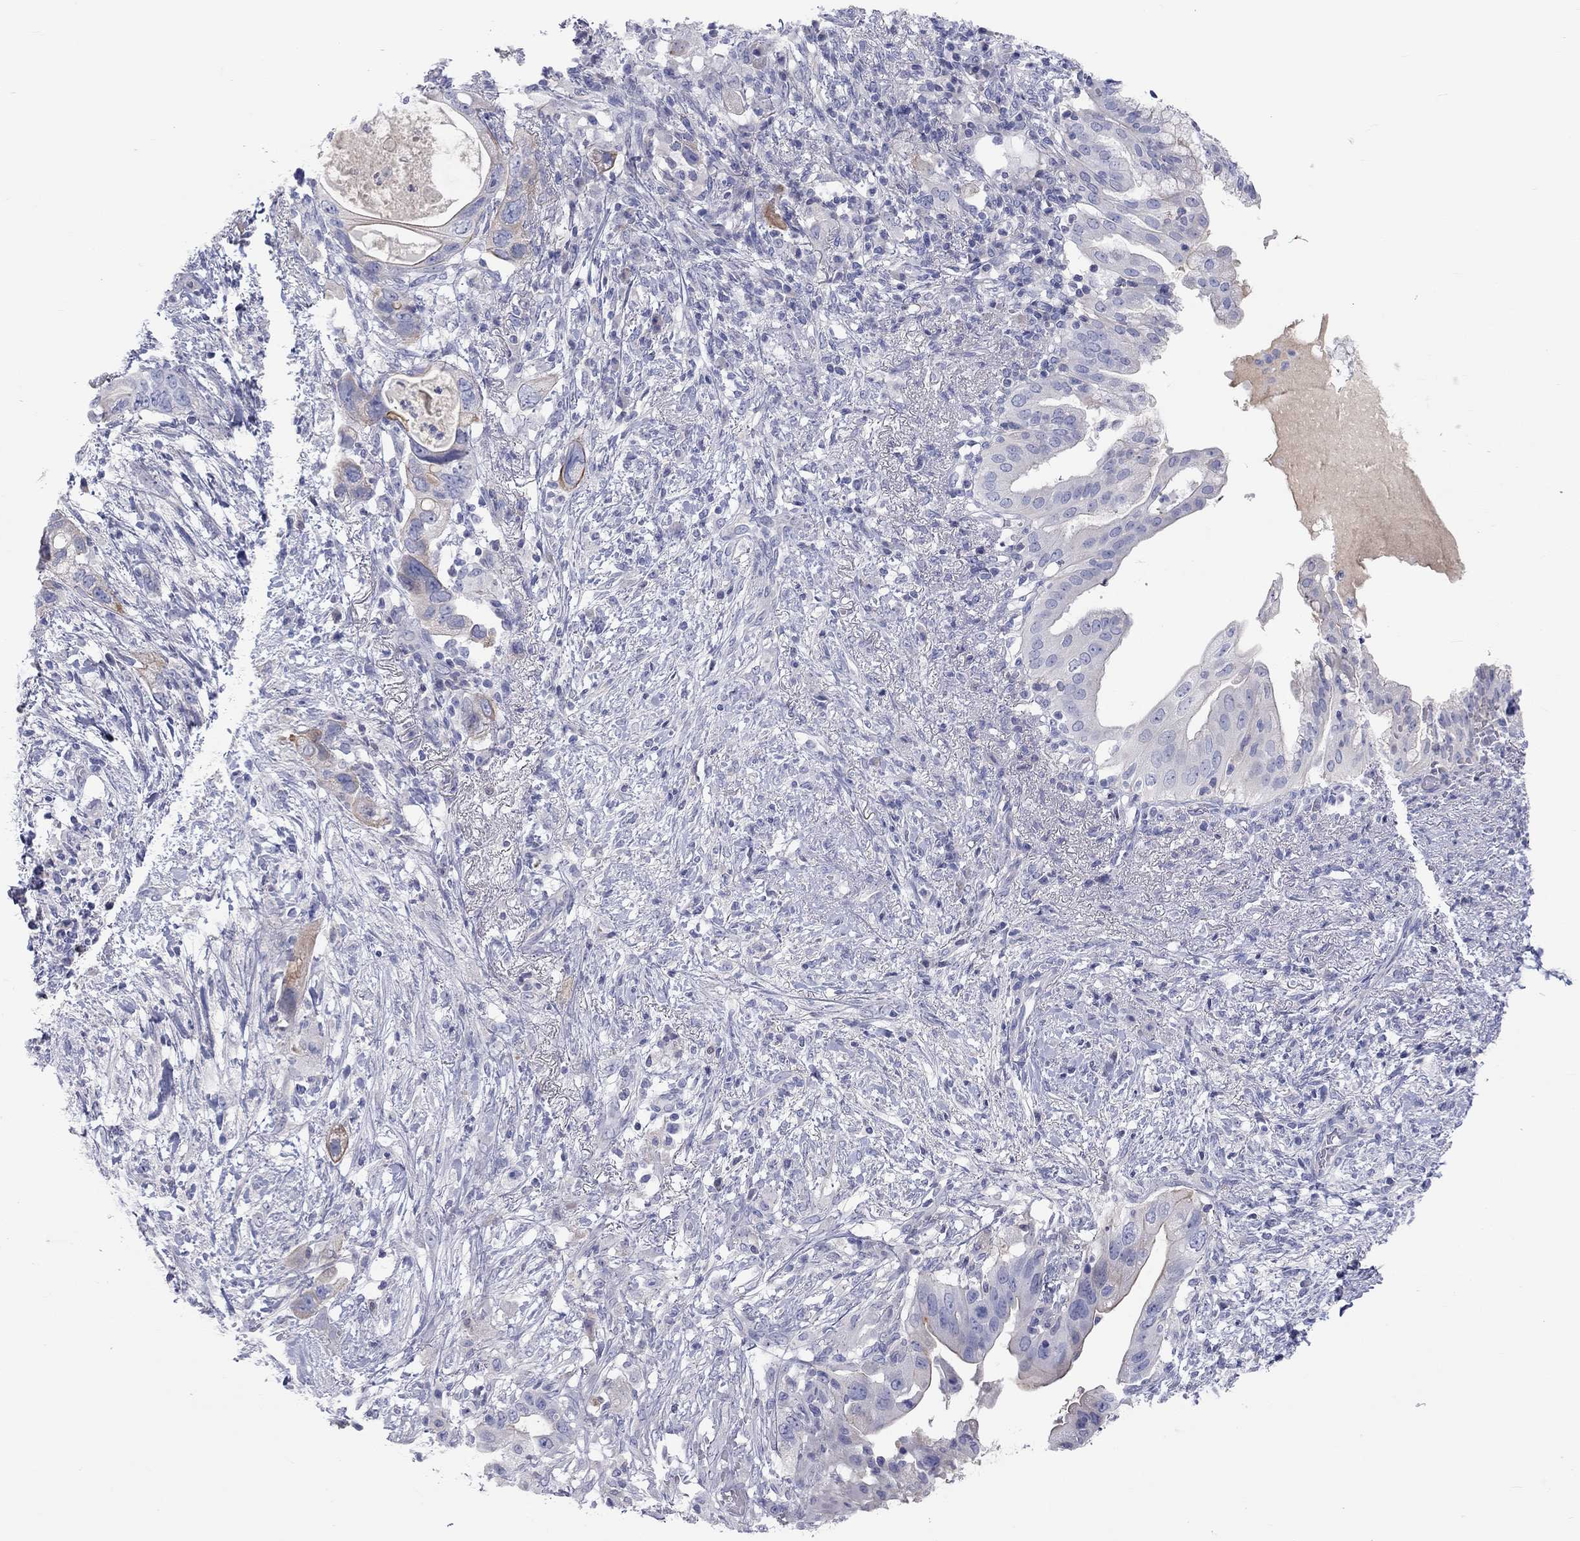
{"staining": {"intensity": "weak", "quantity": "25%-75%", "location": "cytoplasmic/membranous"}, "tissue": "pancreatic cancer", "cell_type": "Tumor cells", "image_type": "cancer", "snomed": [{"axis": "morphology", "description": "Adenocarcinoma, NOS"}, {"axis": "topography", "description": "Pancreas"}], "caption": "Protein analysis of pancreatic cancer (adenocarcinoma) tissue demonstrates weak cytoplasmic/membranous positivity in approximately 25%-75% of tumor cells.", "gene": "ST7L", "patient": {"sex": "female", "age": 72}}